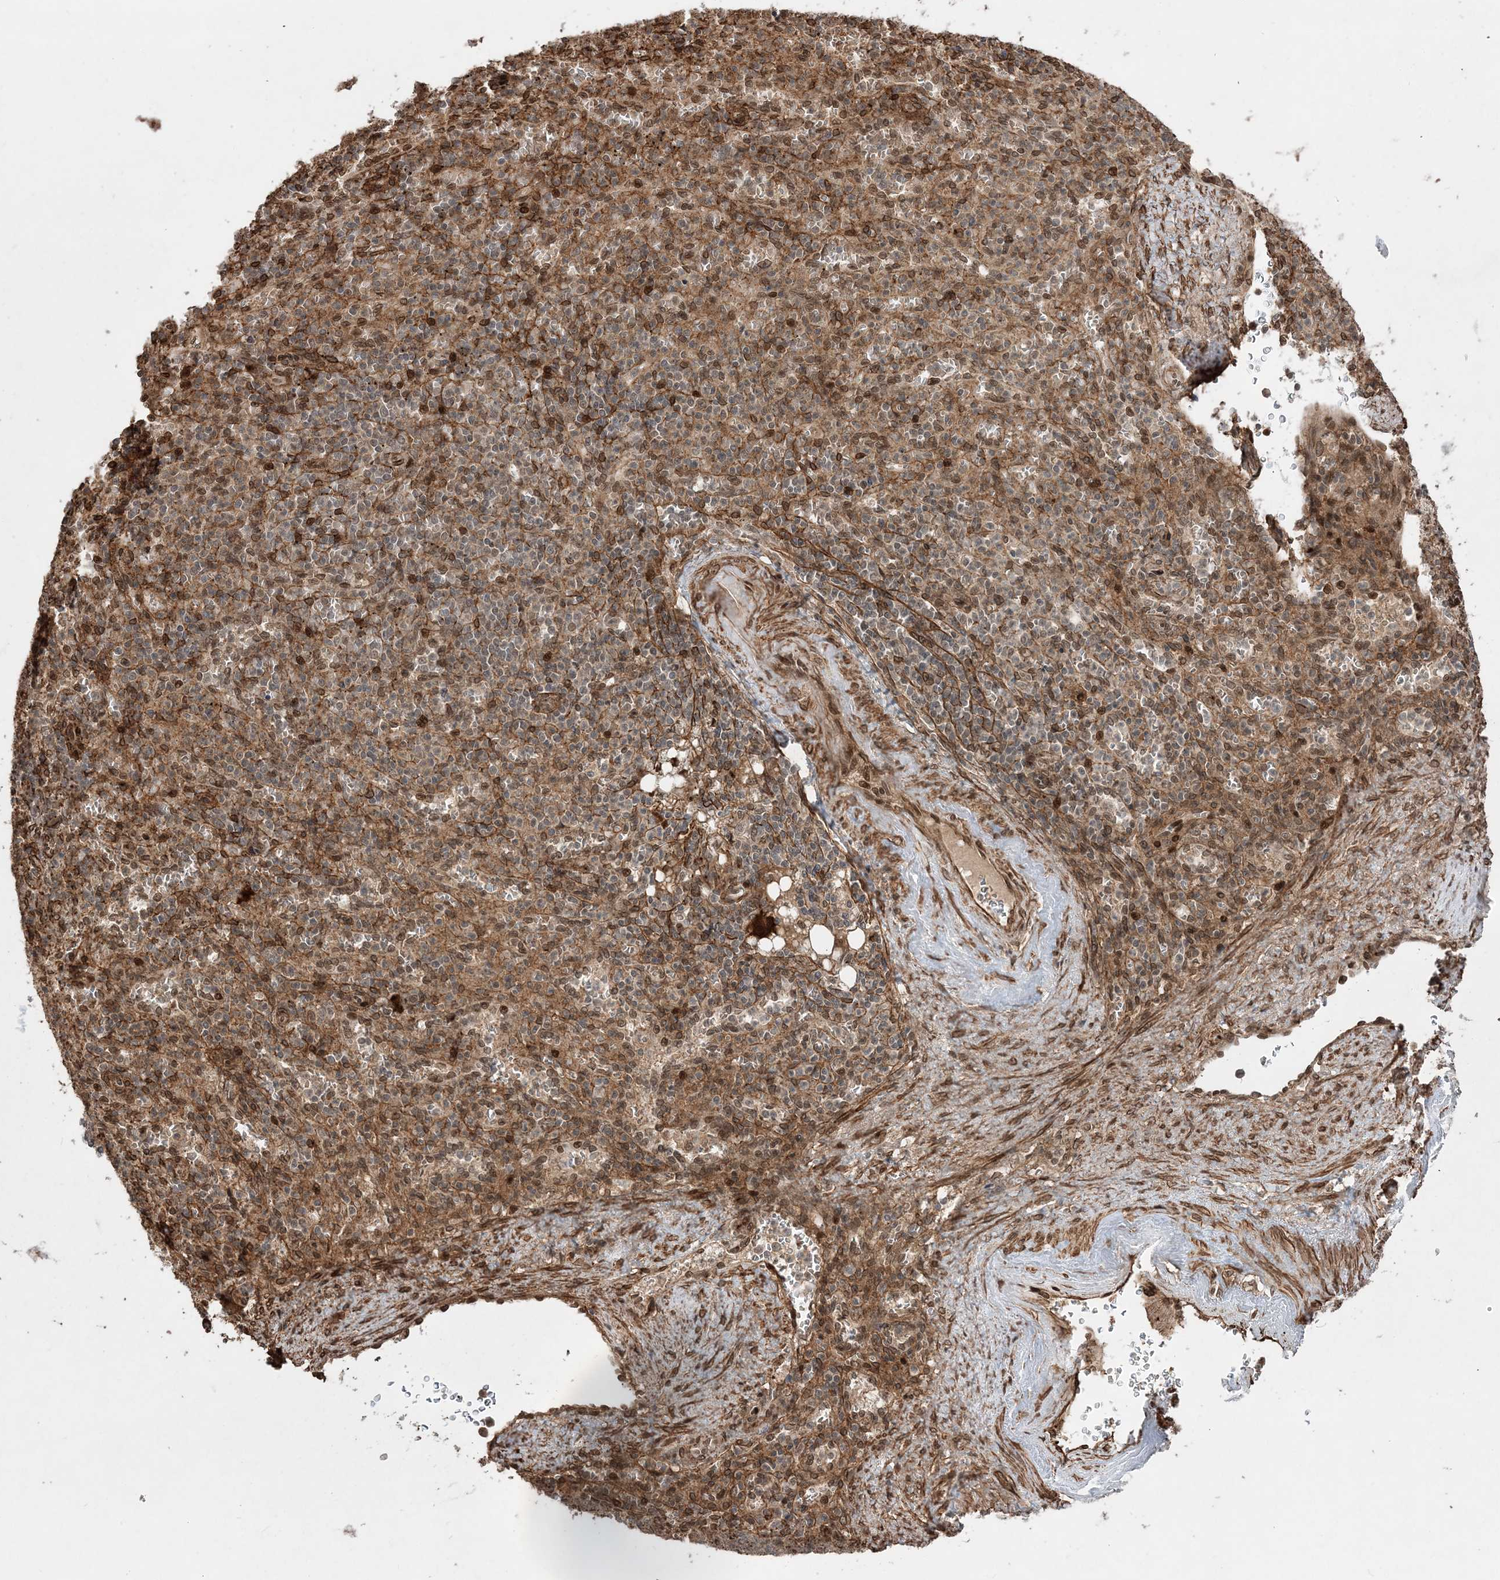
{"staining": {"intensity": "moderate", "quantity": "25%-75%", "location": "cytoplasmic/membranous,nuclear"}, "tissue": "spleen", "cell_type": "Cells in red pulp", "image_type": "normal", "snomed": [{"axis": "morphology", "description": "Normal tissue, NOS"}, {"axis": "topography", "description": "Spleen"}], "caption": "Protein staining displays moderate cytoplasmic/membranous,nuclear staining in about 25%-75% of cells in red pulp in benign spleen.", "gene": "ETAA1", "patient": {"sex": "female", "age": 74}}